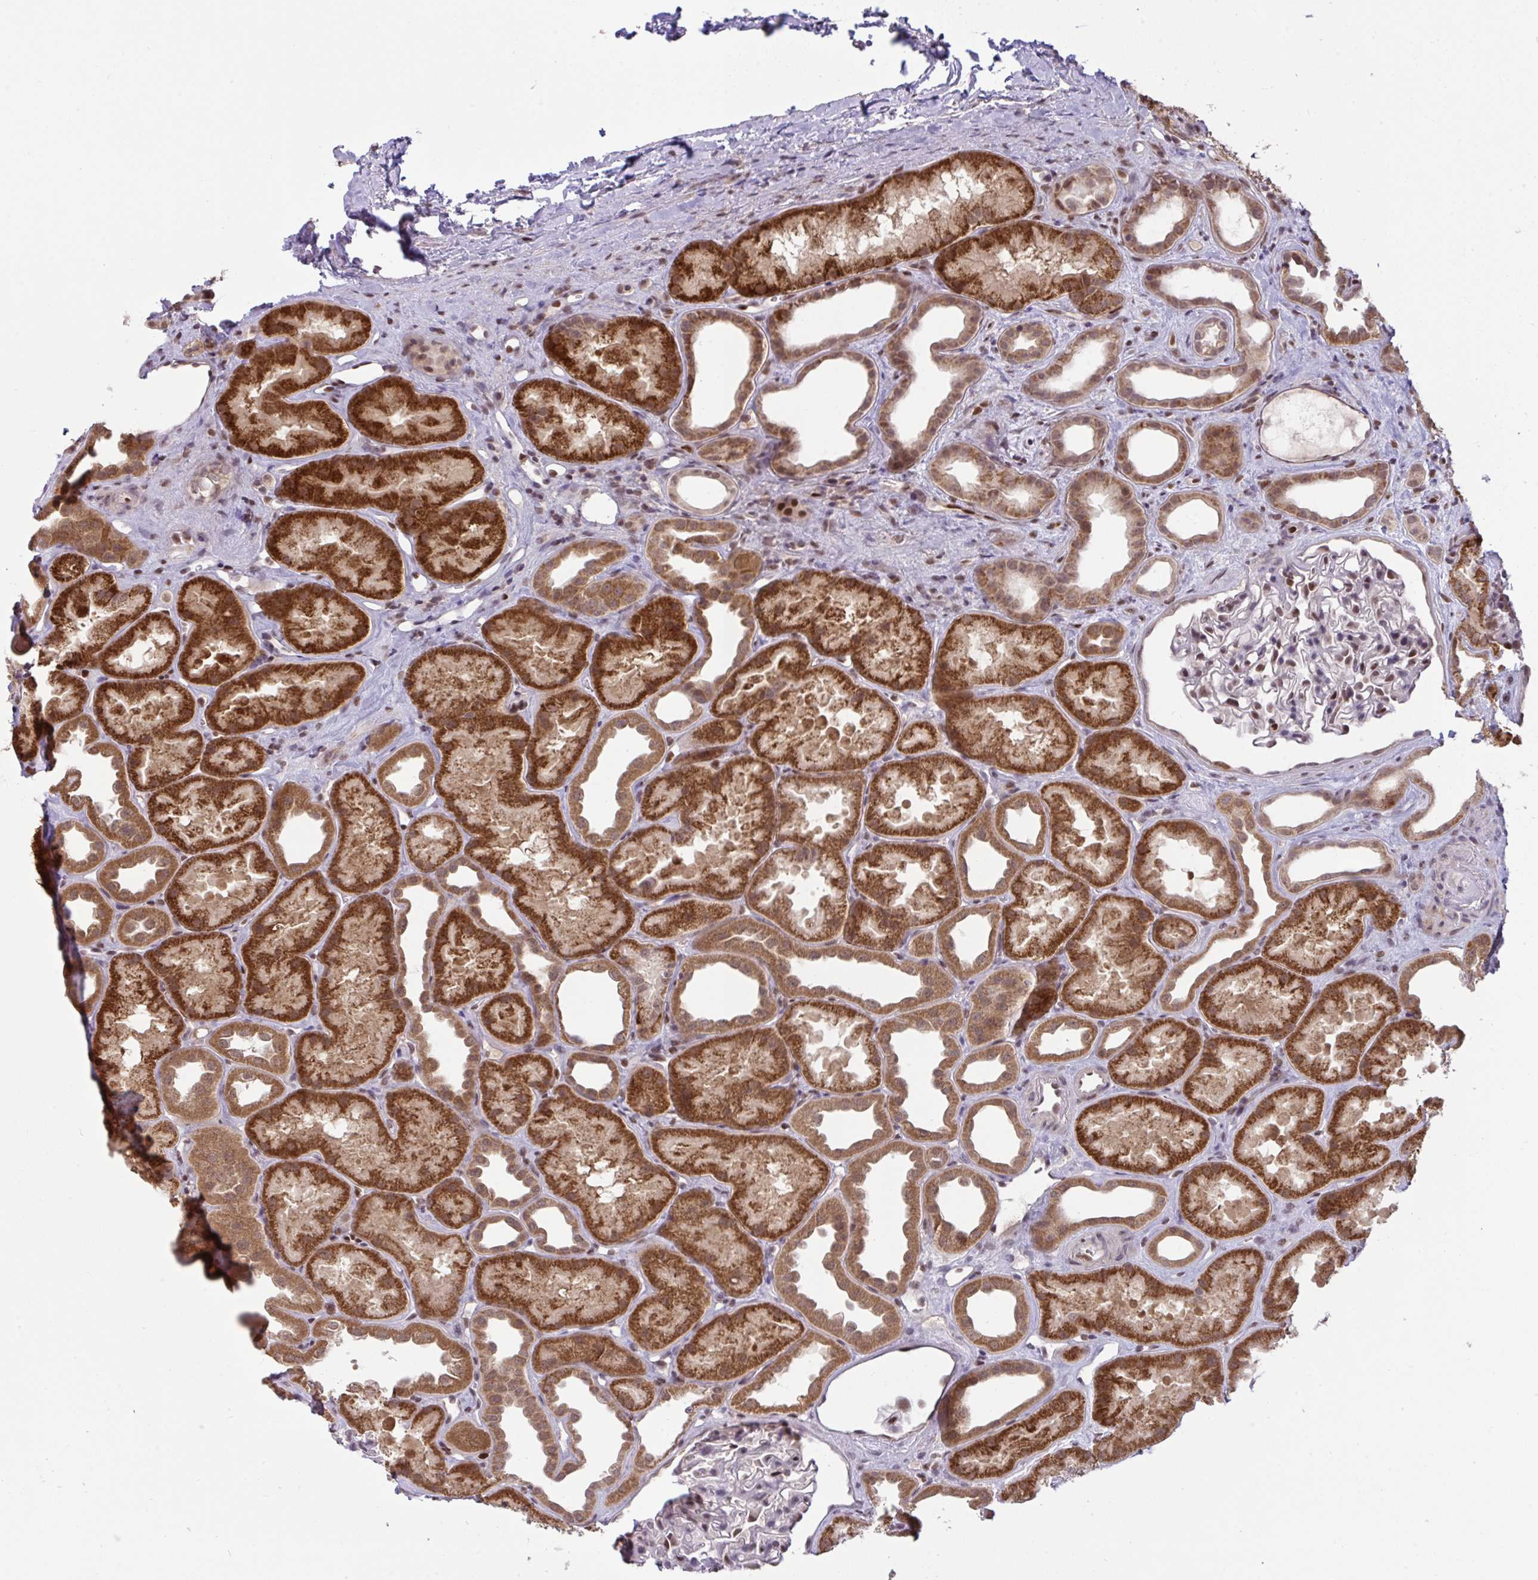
{"staining": {"intensity": "moderate", "quantity": "25%-75%", "location": "nuclear"}, "tissue": "kidney", "cell_type": "Cells in glomeruli", "image_type": "normal", "snomed": [{"axis": "morphology", "description": "Normal tissue, NOS"}, {"axis": "topography", "description": "Kidney"}], "caption": "DAB immunohistochemical staining of unremarkable kidney reveals moderate nuclear protein staining in approximately 25%-75% of cells in glomeruli. (DAB (3,3'-diaminobenzidine) IHC with brightfield microscopy, high magnification).", "gene": "KLF2", "patient": {"sex": "male", "age": 61}}